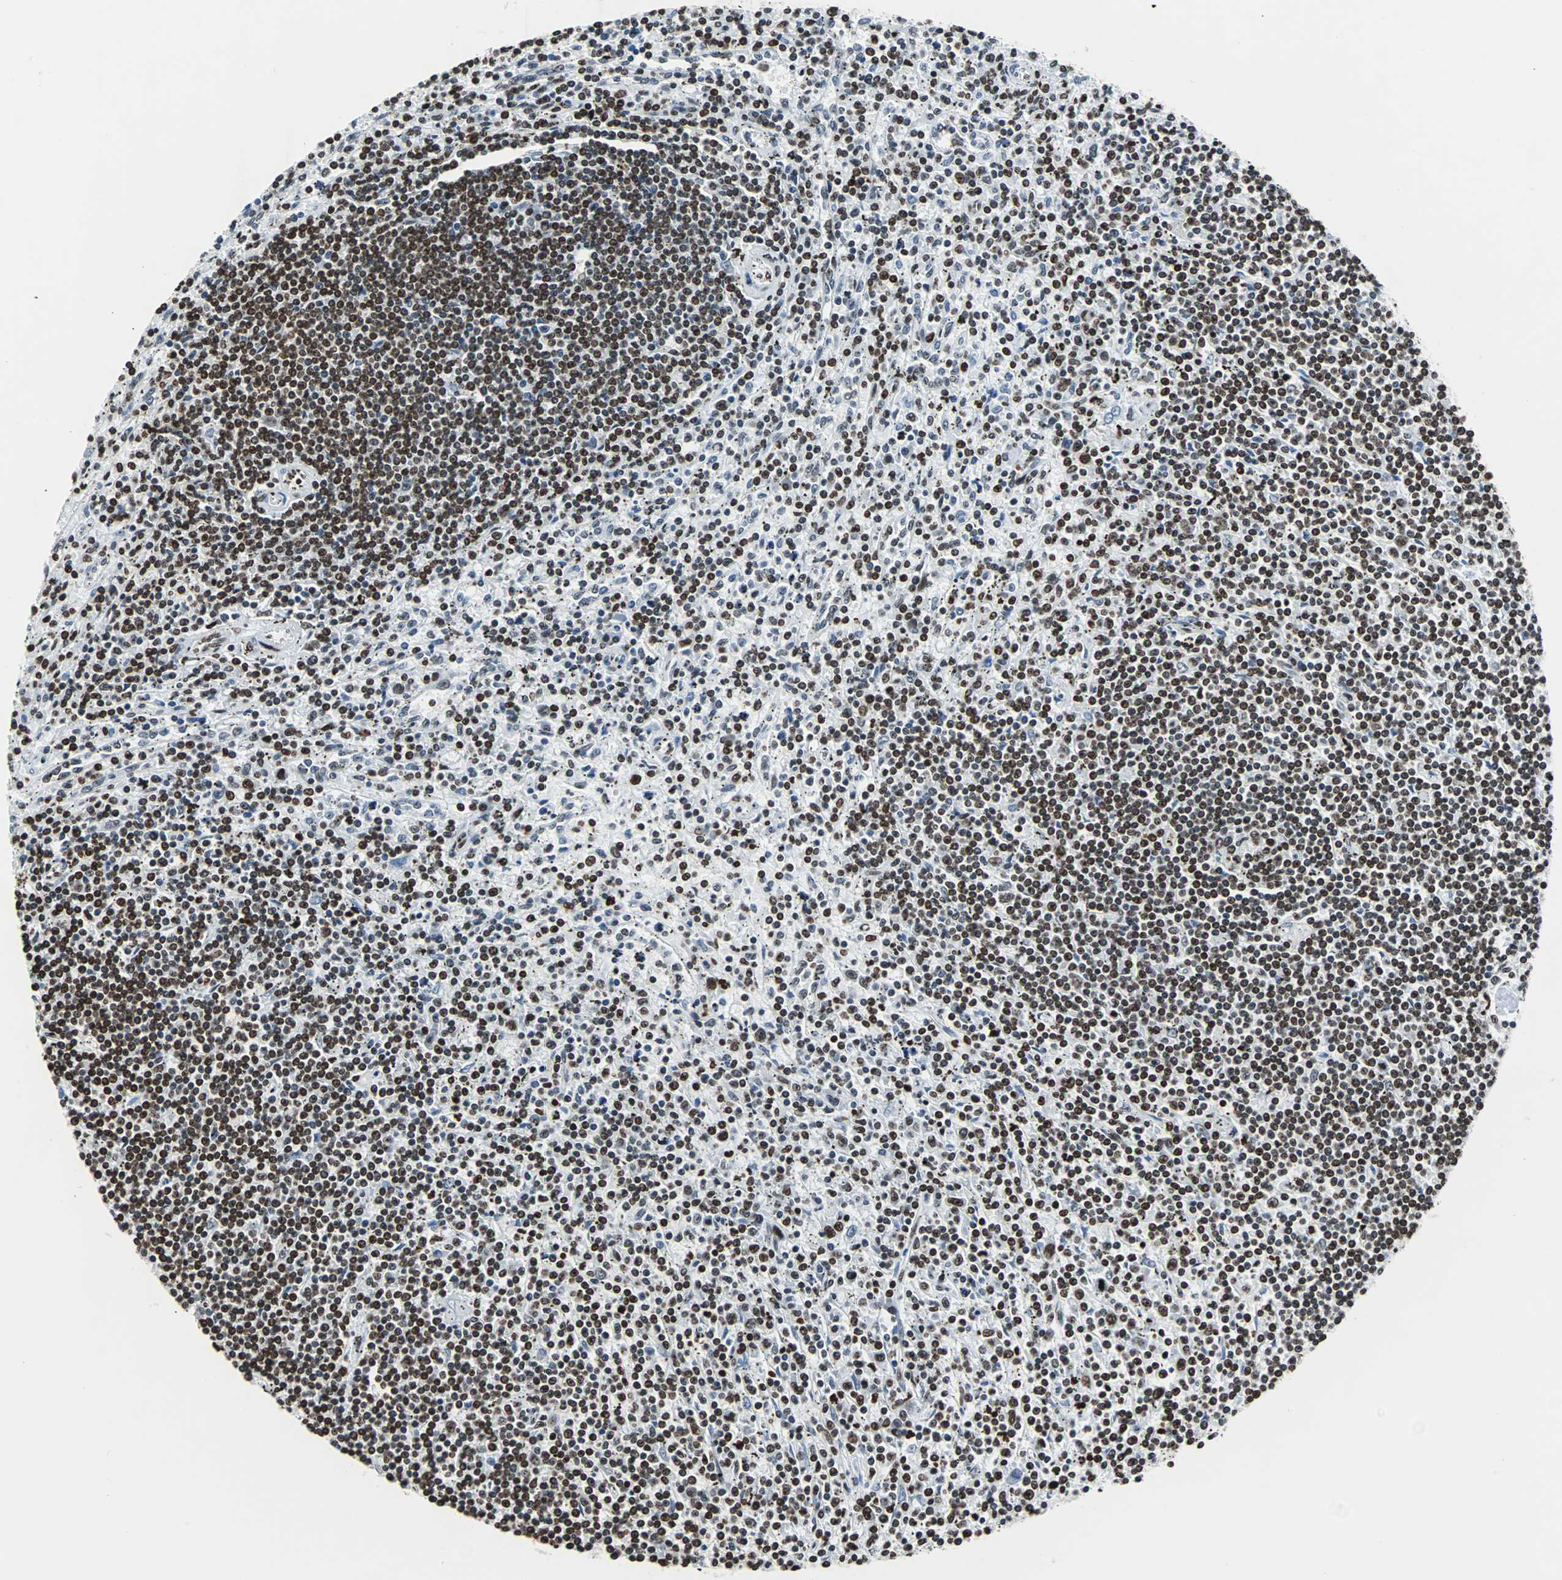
{"staining": {"intensity": "strong", "quantity": ">75%", "location": "nuclear"}, "tissue": "lymphoma", "cell_type": "Tumor cells", "image_type": "cancer", "snomed": [{"axis": "morphology", "description": "Malignant lymphoma, non-Hodgkin's type, Low grade"}, {"axis": "topography", "description": "Spleen"}], "caption": "There is high levels of strong nuclear expression in tumor cells of lymphoma, as demonstrated by immunohistochemical staining (brown color).", "gene": "H2BC18", "patient": {"sex": "male", "age": 76}}